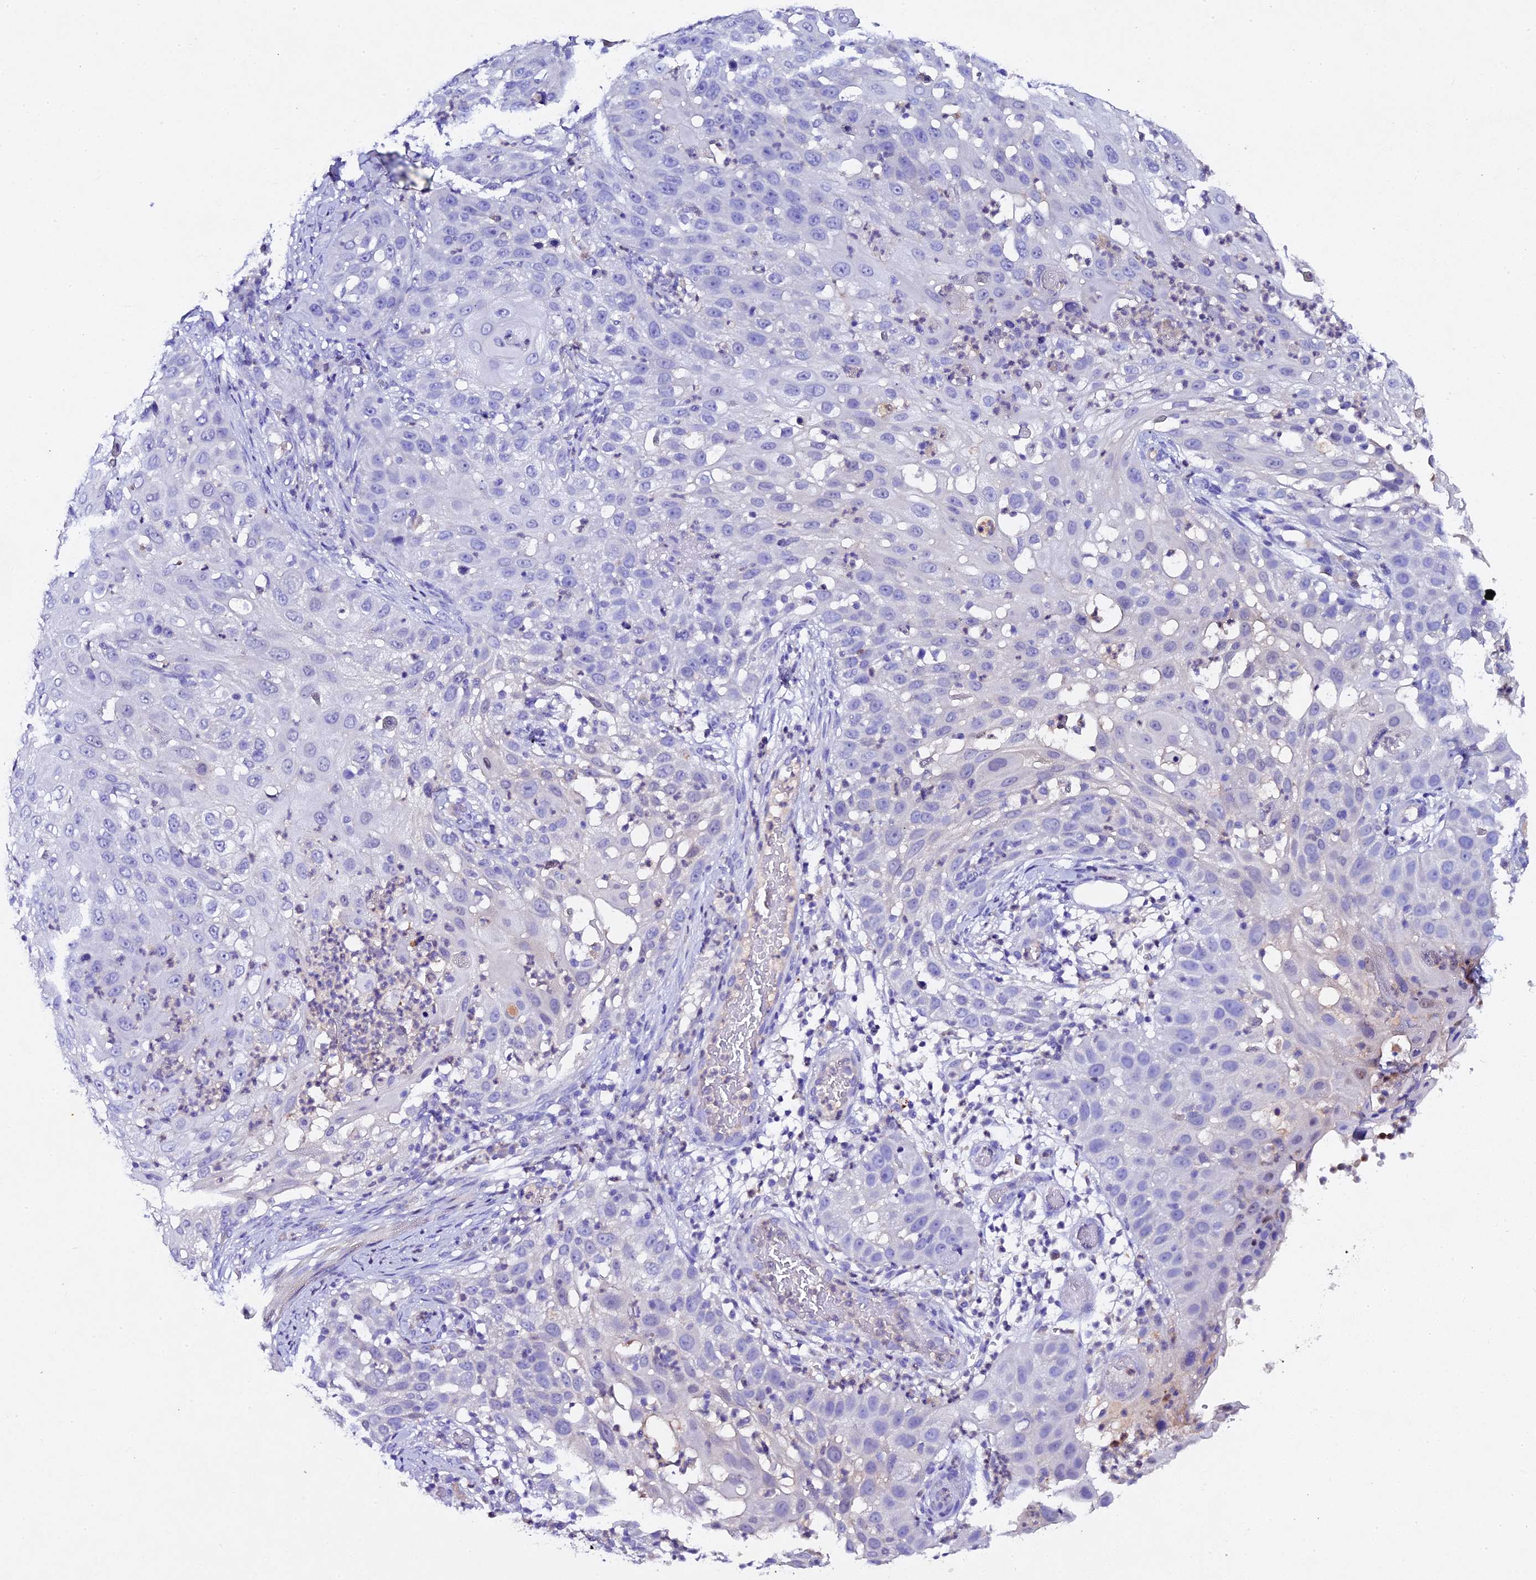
{"staining": {"intensity": "negative", "quantity": "none", "location": "none"}, "tissue": "skin cancer", "cell_type": "Tumor cells", "image_type": "cancer", "snomed": [{"axis": "morphology", "description": "Squamous cell carcinoma, NOS"}, {"axis": "topography", "description": "Skin"}], "caption": "Immunohistochemistry photomicrograph of neoplastic tissue: human squamous cell carcinoma (skin) stained with DAB (3,3'-diaminobenzidine) displays no significant protein staining in tumor cells.", "gene": "TGDS", "patient": {"sex": "female", "age": 44}}